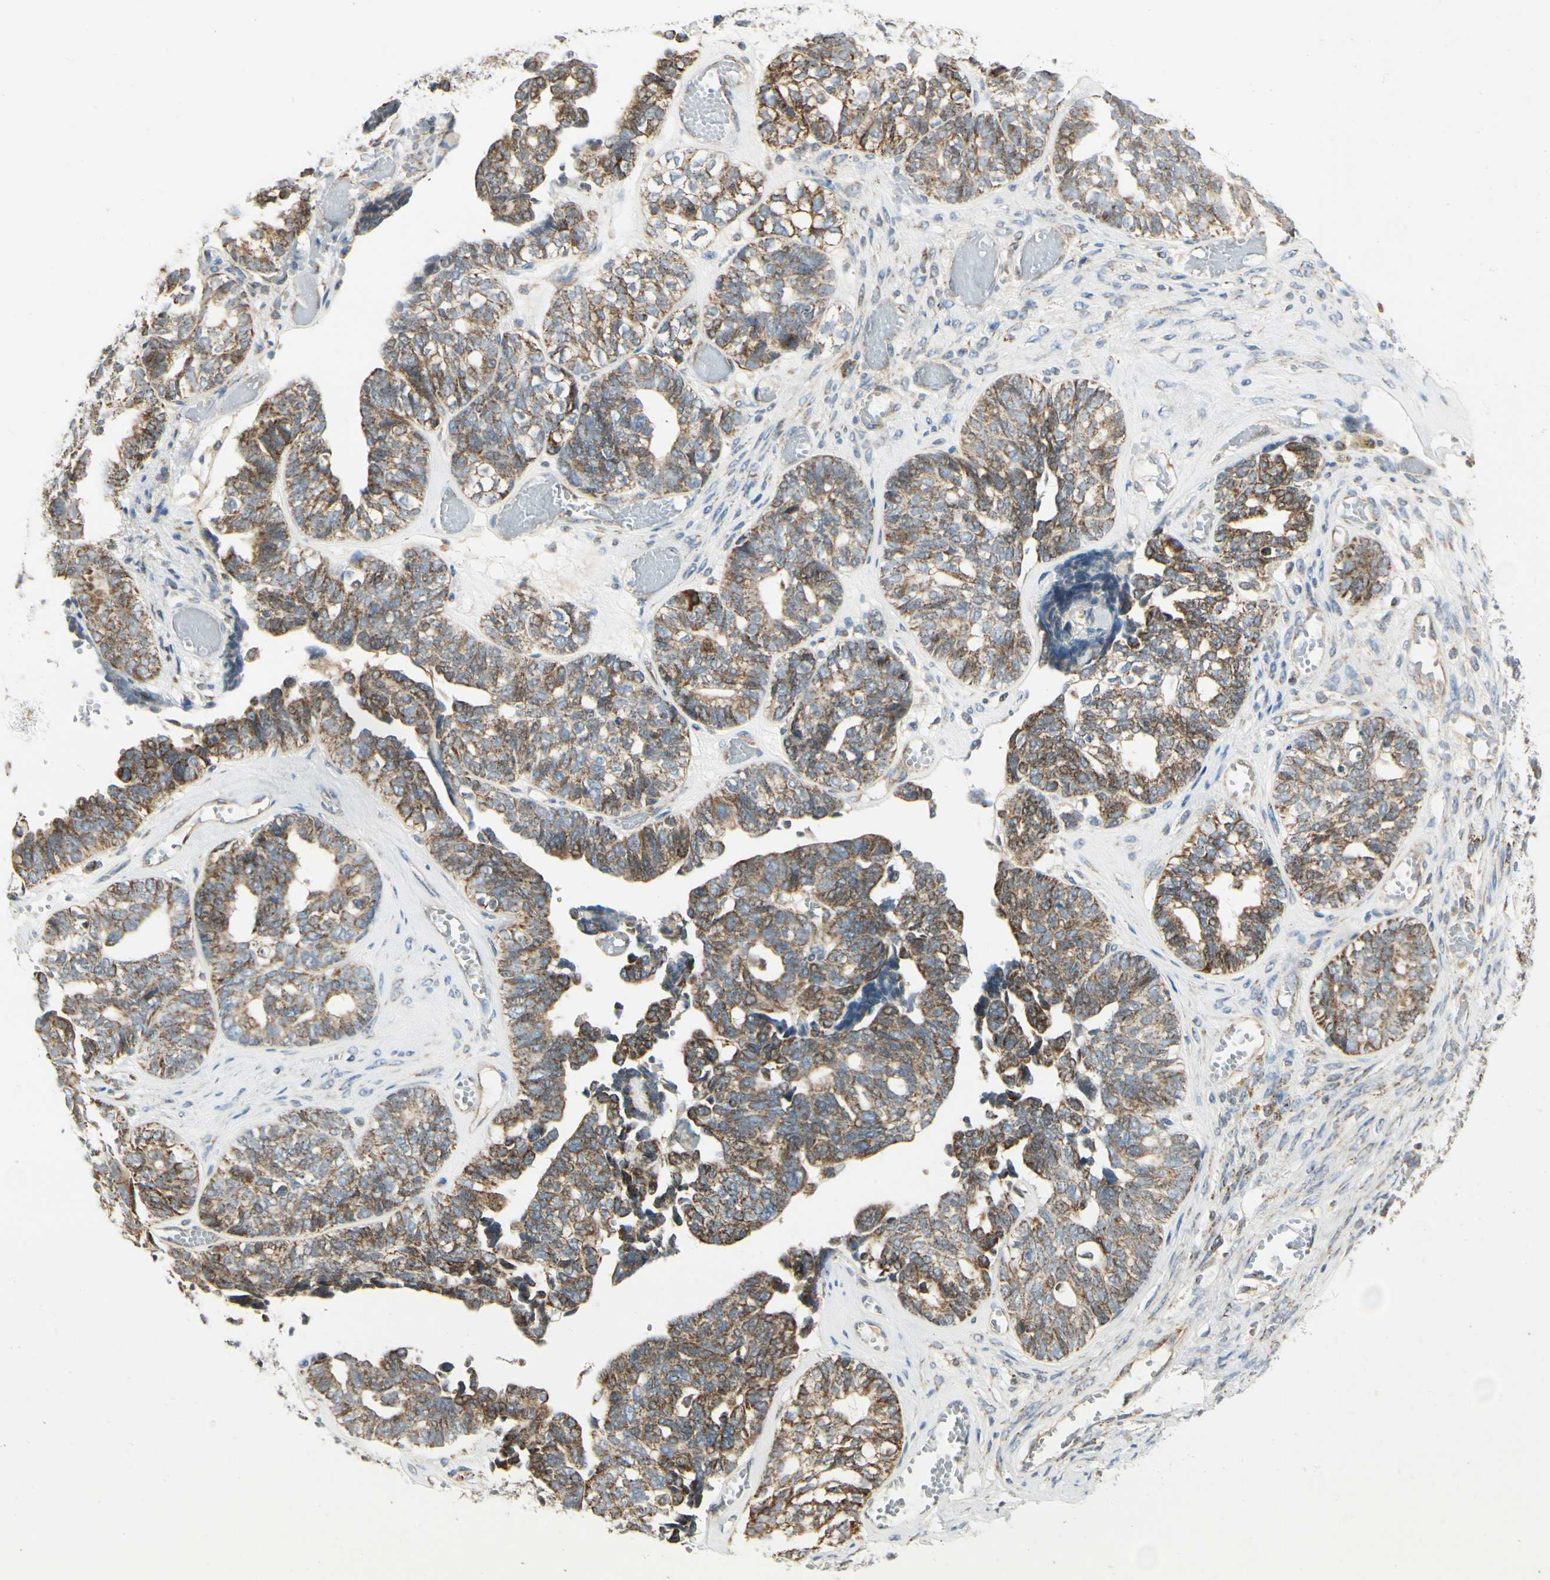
{"staining": {"intensity": "strong", "quantity": ">75%", "location": "cytoplasmic/membranous"}, "tissue": "ovarian cancer", "cell_type": "Tumor cells", "image_type": "cancer", "snomed": [{"axis": "morphology", "description": "Cystadenocarcinoma, serous, NOS"}, {"axis": "topography", "description": "Ovary"}], "caption": "Immunohistochemistry (IHC) photomicrograph of ovarian serous cystadenocarcinoma stained for a protein (brown), which displays high levels of strong cytoplasmic/membranous positivity in about >75% of tumor cells.", "gene": "ANKS6", "patient": {"sex": "female", "age": 79}}